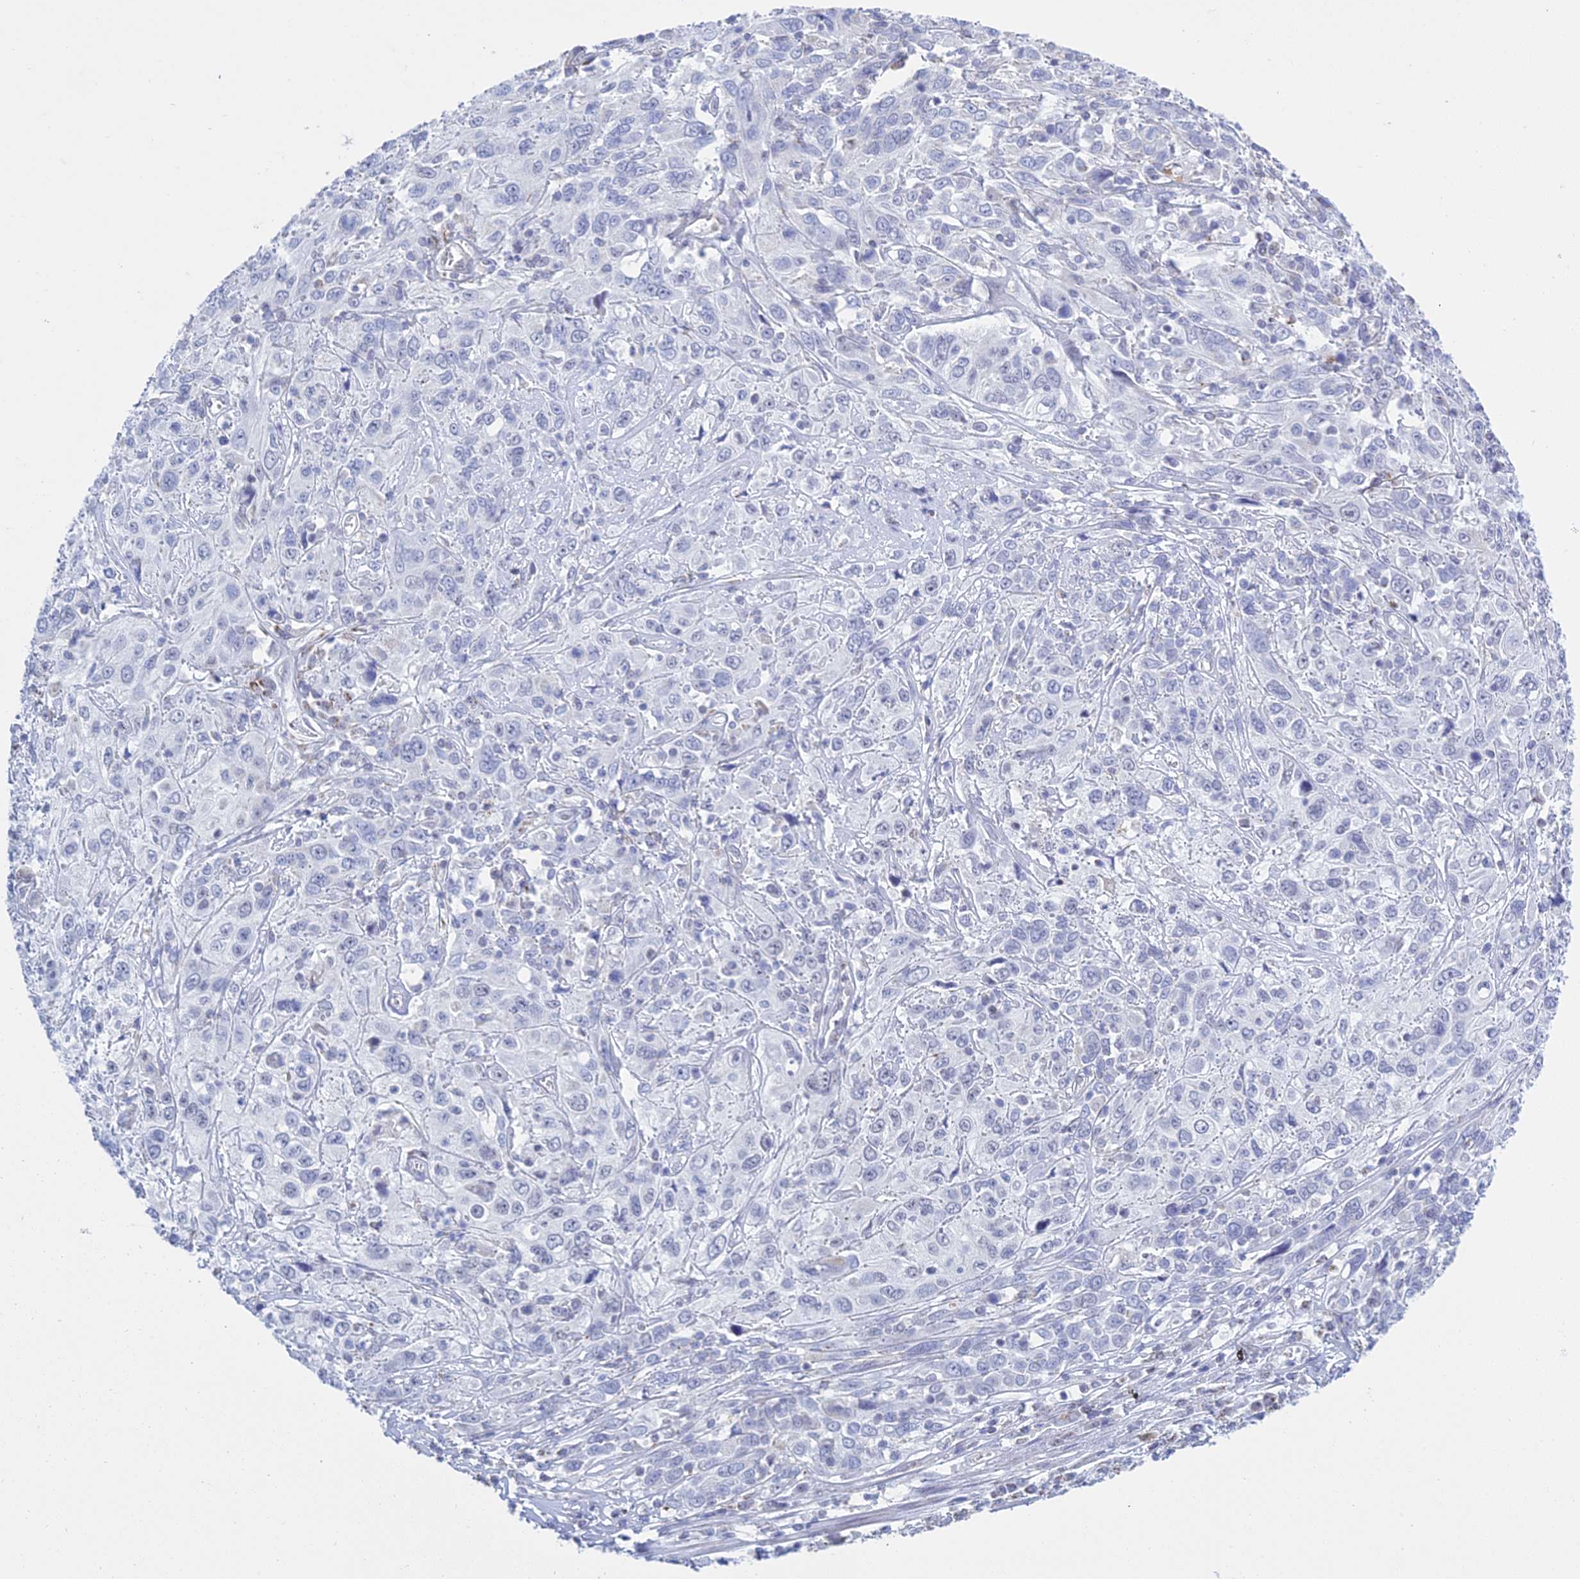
{"staining": {"intensity": "negative", "quantity": "none", "location": "none"}, "tissue": "cervical cancer", "cell_type": "Tumor cells", "image_type": "cancer", "snomed": [{"axis": "morphology", "description": "Squamous cell carcinoma, NOS"}, {"axis": "topography", "description": "Cervix"}], "caption": "Tumor cells show no significant staining in cervical cancer (squamous cell carcinoma). (DAB (3,3'-diaminobenzidine) immunohistochemistry visualized using brightfield microscopy, high magnification).", "gene": "KLF14", "patient": {"sex": "female", "age": 46}}